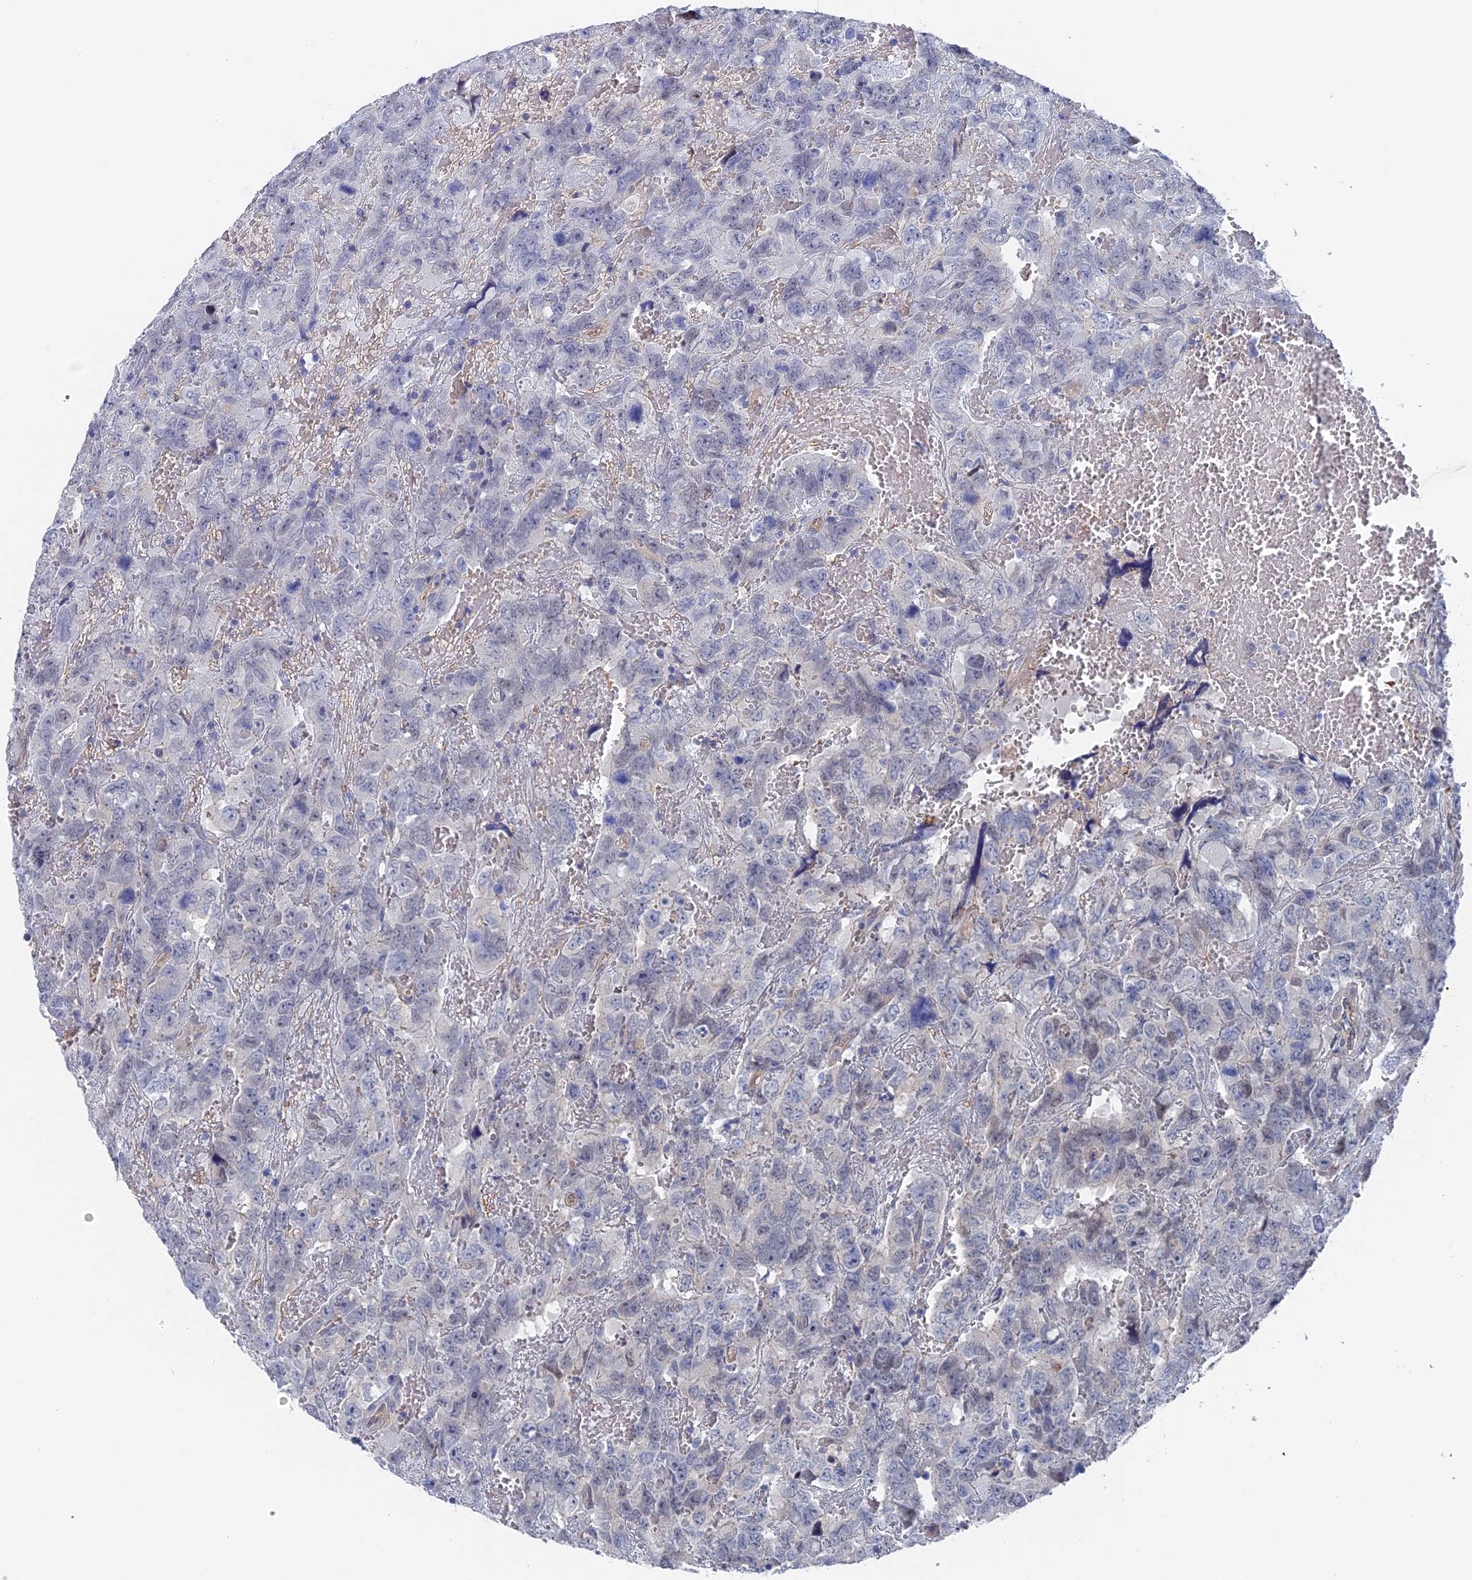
{"staining": {"intensity": "negative", "quantity": "none", "location": "none"}, "tissue": "testis cancer", "cell_type": "Tumor cells", "image_type": "cancer", "snomed": [{"axis": "morphology", "description": "Carcinoma, Embryonal, NOS"}, {"axis": "topography", "description": "Testis"}], "caption": "Human embryonal carcinoma (testis) stained for a protein using immunohistochemistry (IHC) exhibits no positivity in tumor cells.", "gene": "MTHFSD", "patient": {"sex": "male", "age": 45}}